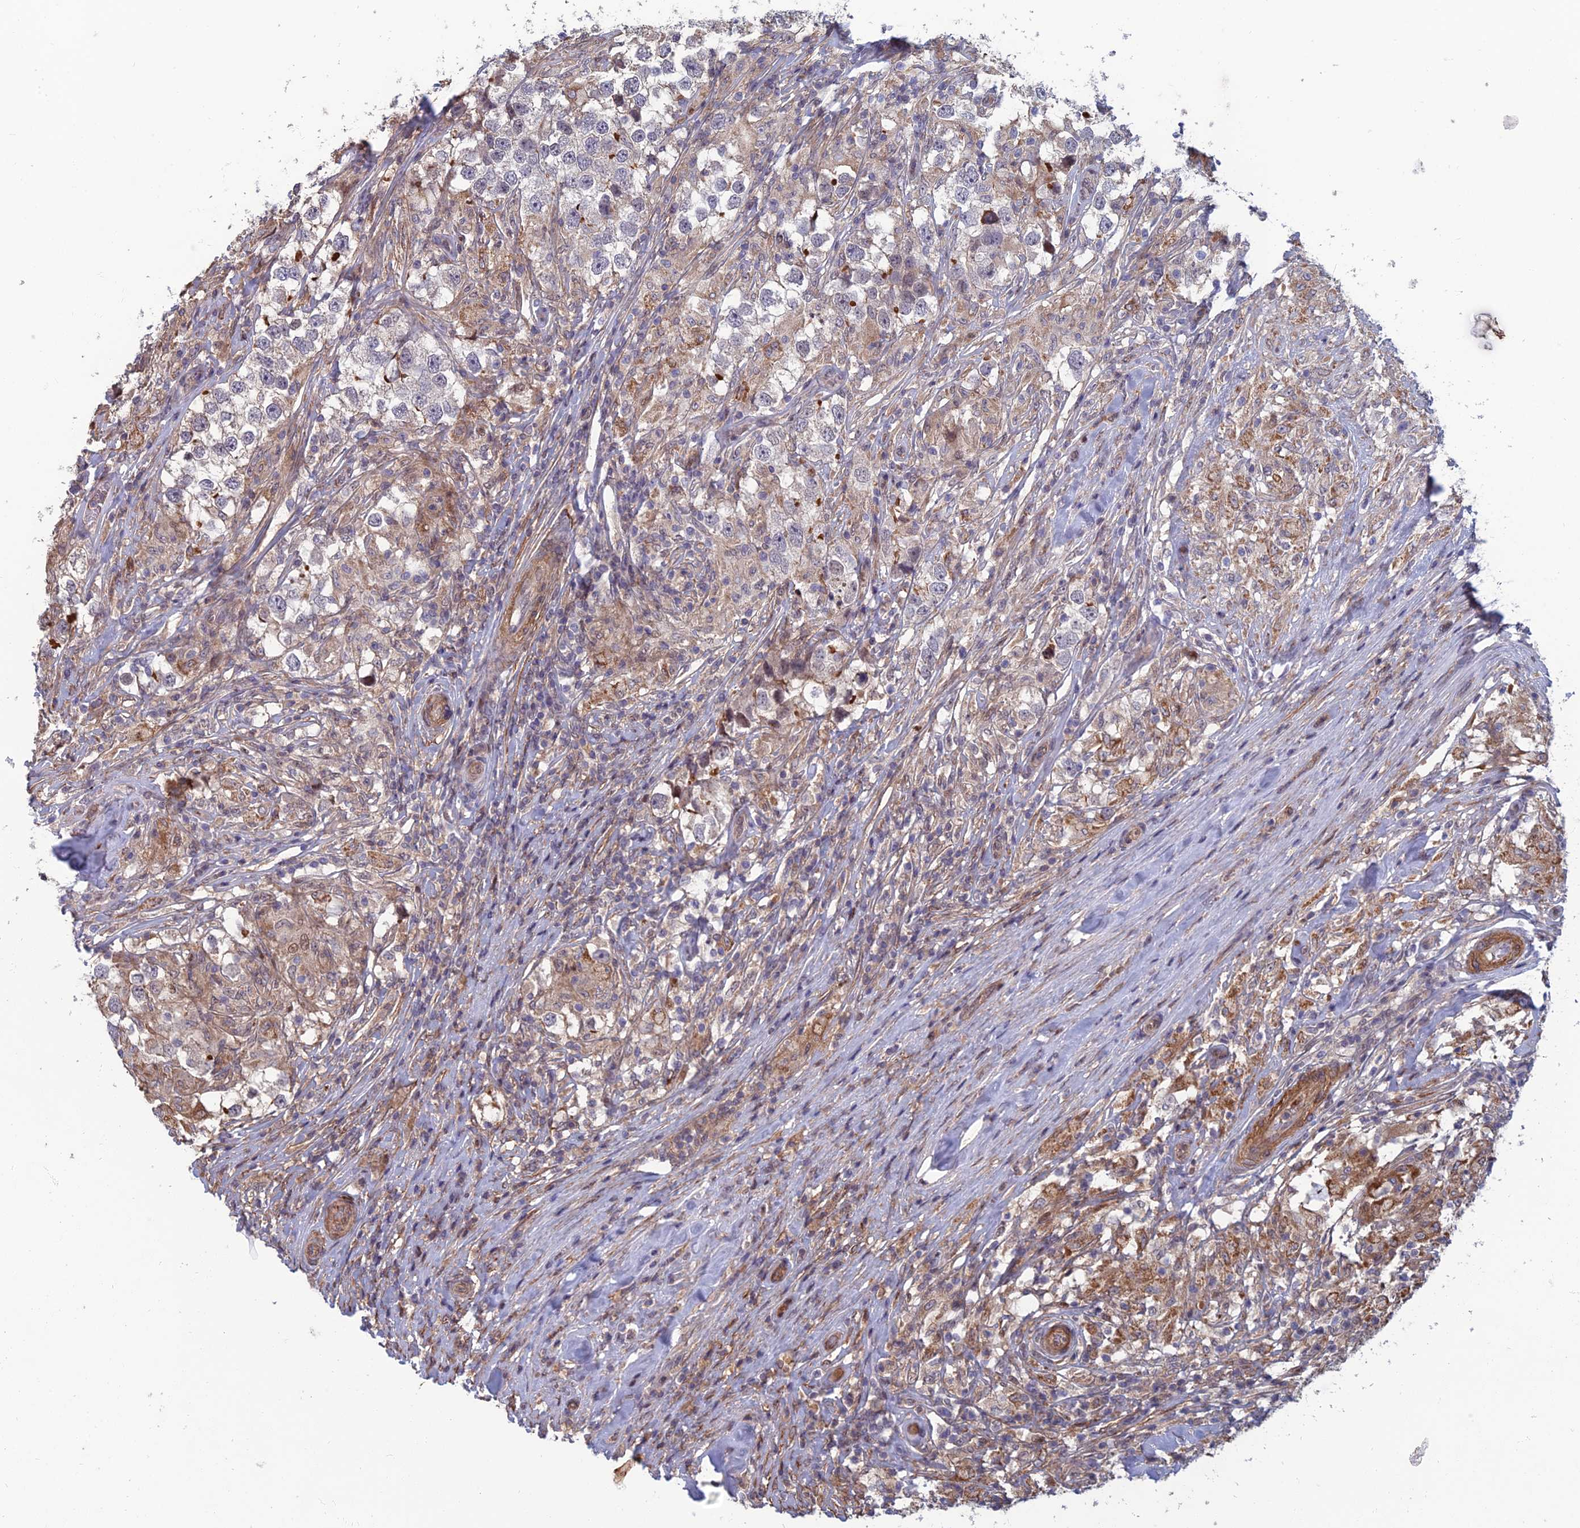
{"staining": {"intensity": "negative", "quantity": "none", "location": "none"}, "tissue": "testis cancer", "cell_type": "Tumor cells", "image_type": "cancer", "snomed": [{"axis": "morphology", "description": "Seminoma, NOS"}, {"axis": "topography", "description": "Testis"}], "caption": "Testis cancer (seminoma) was stained to show a protein in brown. There is no significant positivity in tumor cells. (DAB (3,3'-diaminobenzidine) IHC visualized using brightfield microscopy, high magnification).", "gene": "CCDC183", "patient": {"sex": "male", "age": 46}}